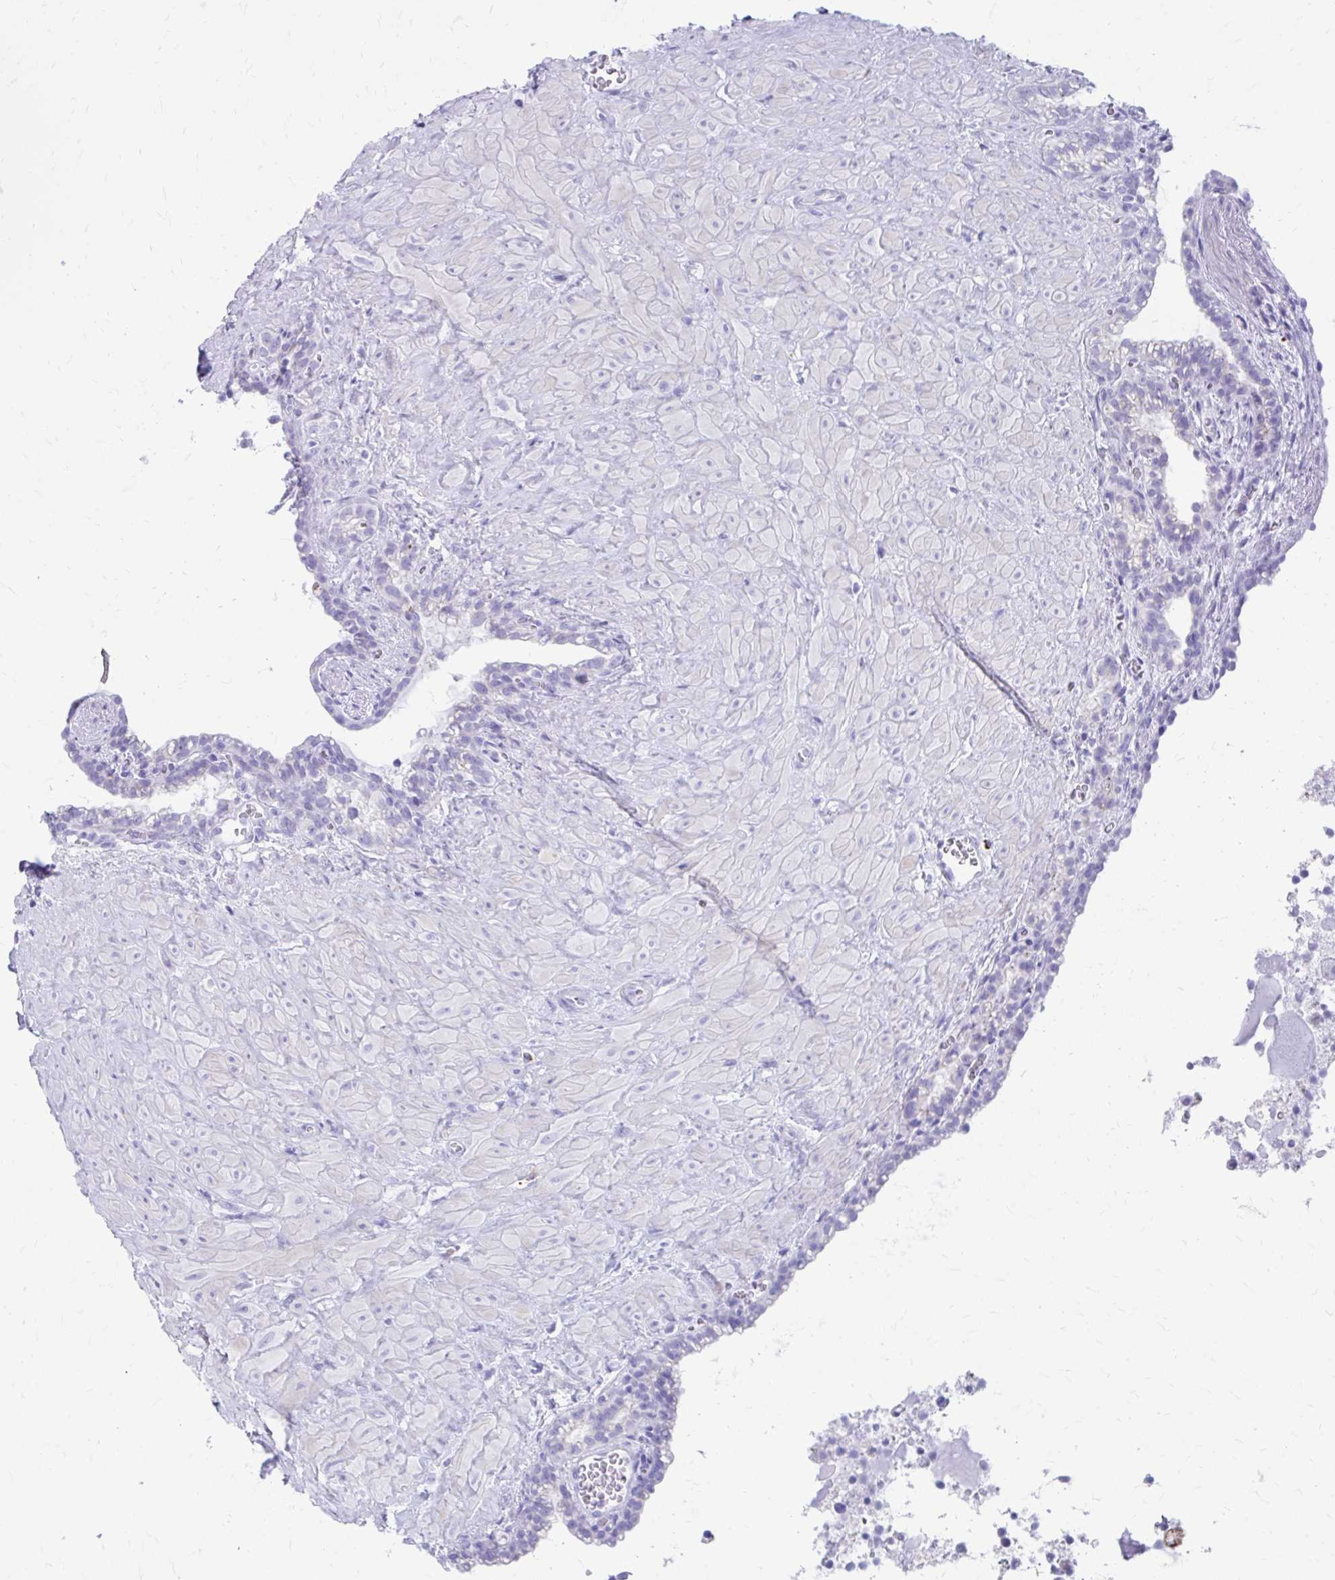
{"staining": {"intensity": "negative", "quantity": "none", "location": "none"}, "tissue": "seminal vesicle", "cell_type": "Glandular cells", "image_type": "normal", "snomed": [{"axis": "morphology", "description": "Normal tissue, NOS"}, {"axis": "topography", "description": "Seminal veicle"}], "caption": "DAB (3,3'-diaminobenzidine) immunohistochemical staining of benign seminal vesicle exhibits no significant positivity in glandular cells. The staining was performed using DAB (3,3'-diaminobenzidine) to visualize the protein expression in brown, while the nuclei were stained in blue with hematoxylin (Magnification: 20x).", "gene": "ZNF699", "patient": {"sex": "male", "age": 76}}